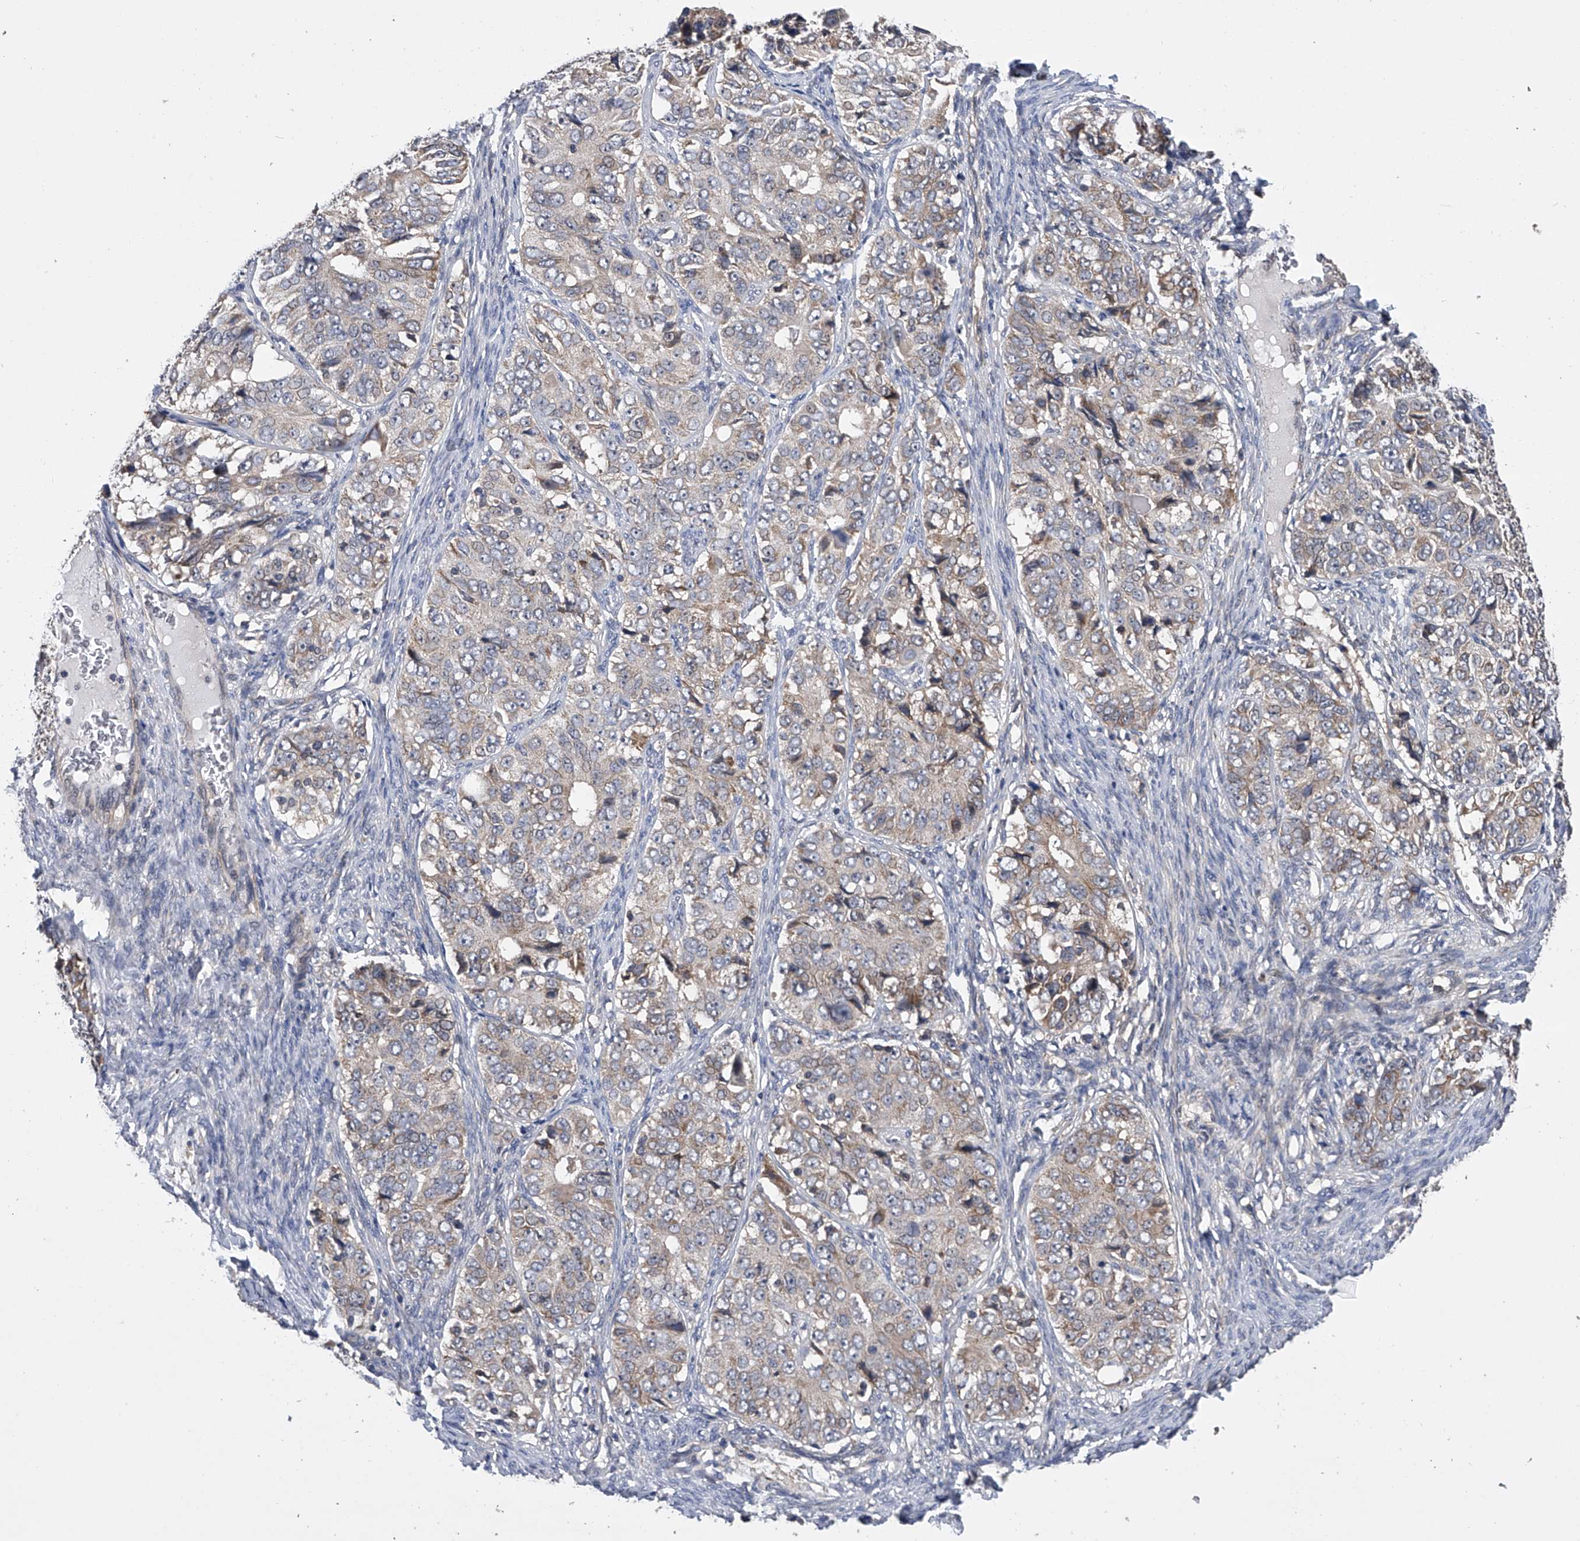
{"staining": {"intensity": "weak", "quantity": "<25%", "location": "cytoplasmic/membranous"}, "tissue": "ovarian cancer", "cell_type": "Tumor cells", "image_type": "cancer", "snomed": [{"axis": "morphology", "description": "Carcinoma, endometroid"}, {"axis": "topography", "description": "Ovary"}], "caption": "An IHC photomicrograph of endometroid carcinoma (ovarian) is shown. There is no staining in tumor cells of endometroid carcinoma (ovarian).", "gene": "SPOCK1", "patient": {"sex": "female", "age": 51}}